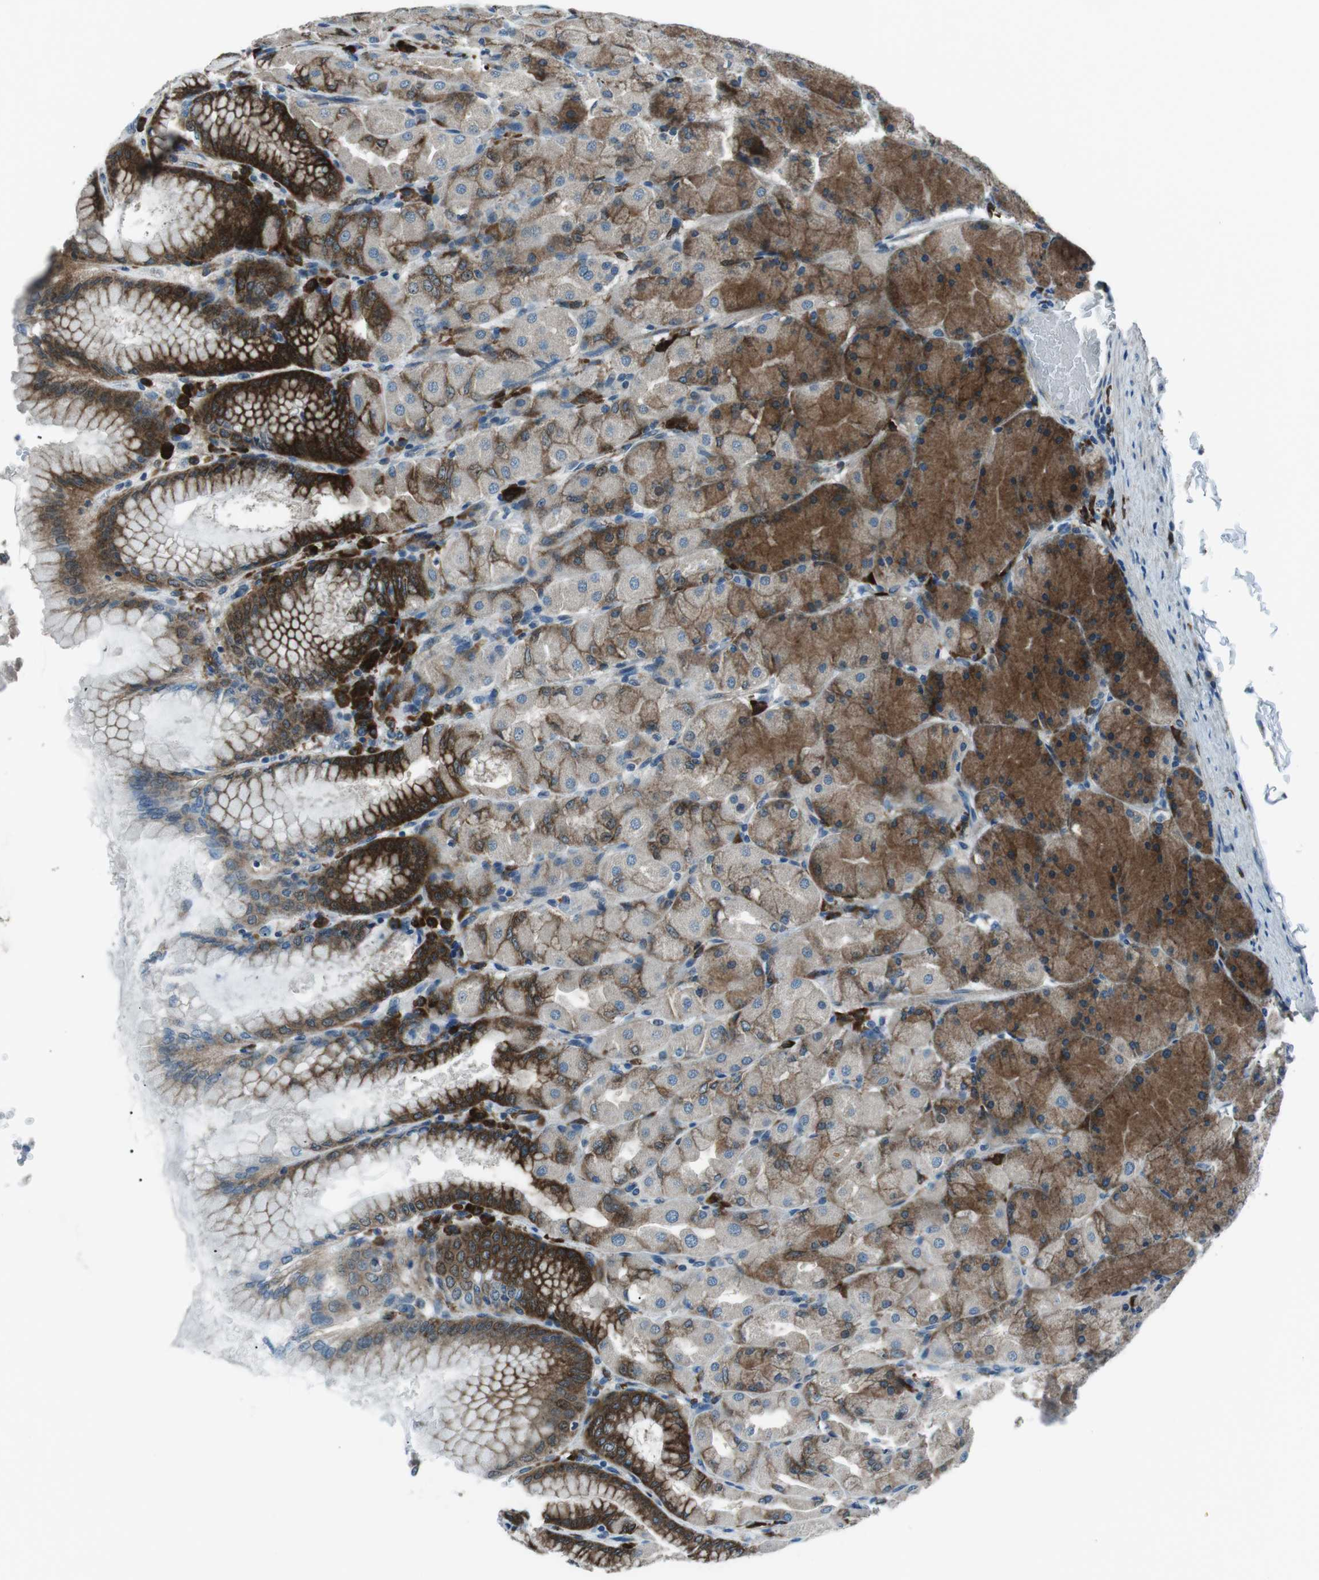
{"staining": {"intensity": "strong", "quantity": "25%-75%", "location": "cytoplasmic/membranous"}, "tissue": "stomach", "cell_type": "Glandular cells", "image_type": "normal", "snomed": [{"axis": "morphology", "description": "Normal tissue, NOS"}, {"axis": "topography", "description": "Stomach, upper"}], "caption": "A brown stain shows strong cytoplasmic/membranous staining of a protein in glandular cells of normal stomach. (brown staining indicates protein expression, while blue staining denotes nuclei).", "gene": "BLNK", "patient": {"sex": "female", "age": 56}}